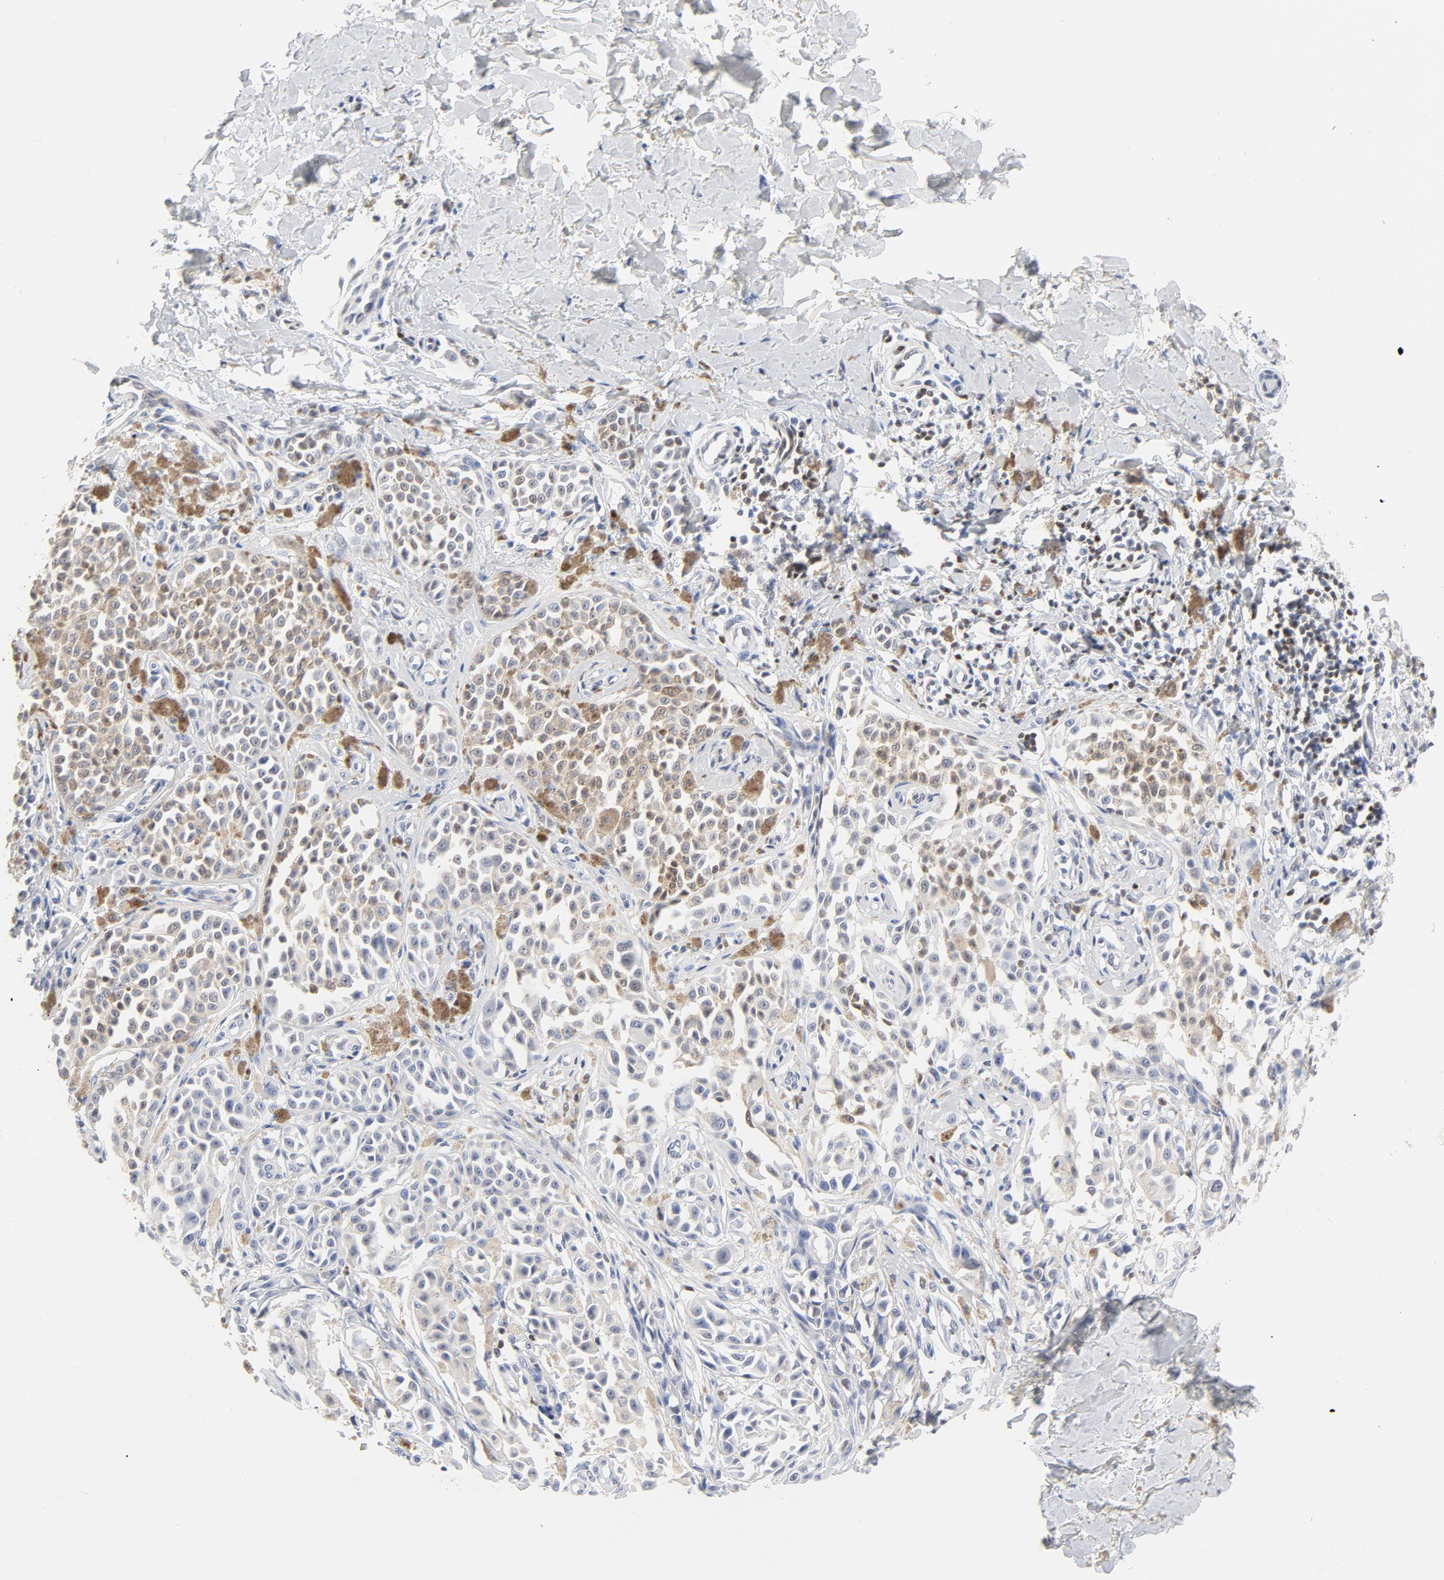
{"staining": {"intensity": "strong", "quantity": "25%-75%", "location": "cytoplasmic/membranous,nuclear"}, "tissue": "melanoma", "cell_type": "Tumor cells", "image_type": "cancer", "snomed": [{"axis": "morphology", "description": "Malignant melanoma, NOS"}, {"axis": "topography", "description": "Skin"}], "caption": "Immunohistochemical staining of melanoma shows high levels of strong cytoplasmic/membranous and nuclear staining in about 25%-75% of tumor cells.", "gene": "CDKN1B", "patient": {"sex": "female", "age": 38}}